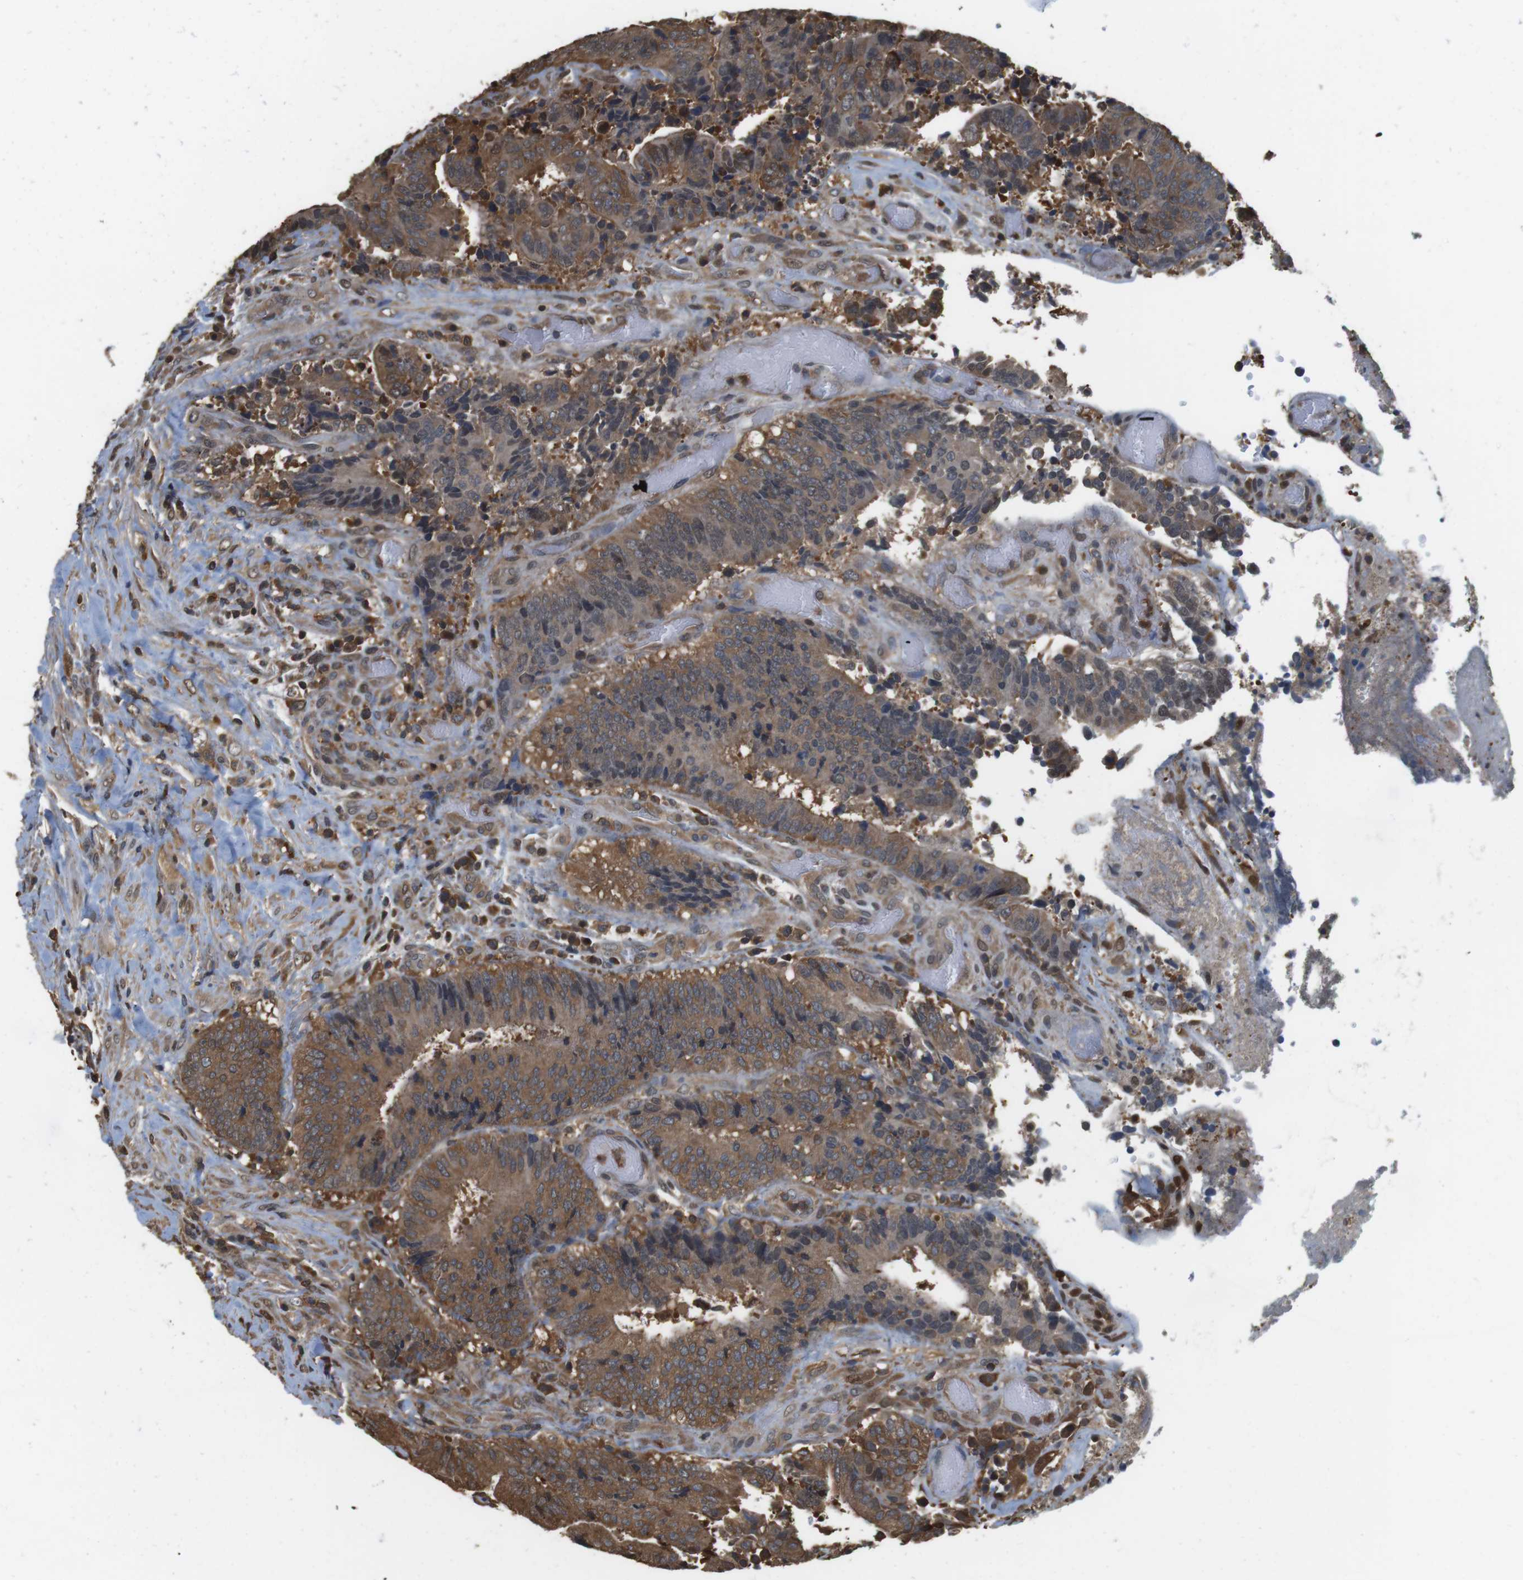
{"staining": {"intensity": "moderate", "quantity": ">75%", "location": "cytoplasmic/membranous,nuclear"}, "tissue": "colorectal cancer", "cell_type": "Tumor cells", "image_type": "cancer", "snomed": [{"axis": "morphology", "description": "Adenocarcinoma, NOS"}, {"axis": "topography", "description": "Rectum"}], "caption": "An image of human colorectal adenocarcinoma stained for a protein demonstrates moderate cytoplasmic/membranous and nuclear brown staining in tumor cells.", "gene": "LDHA", "patient": {"sex": "male", "age": 72}}